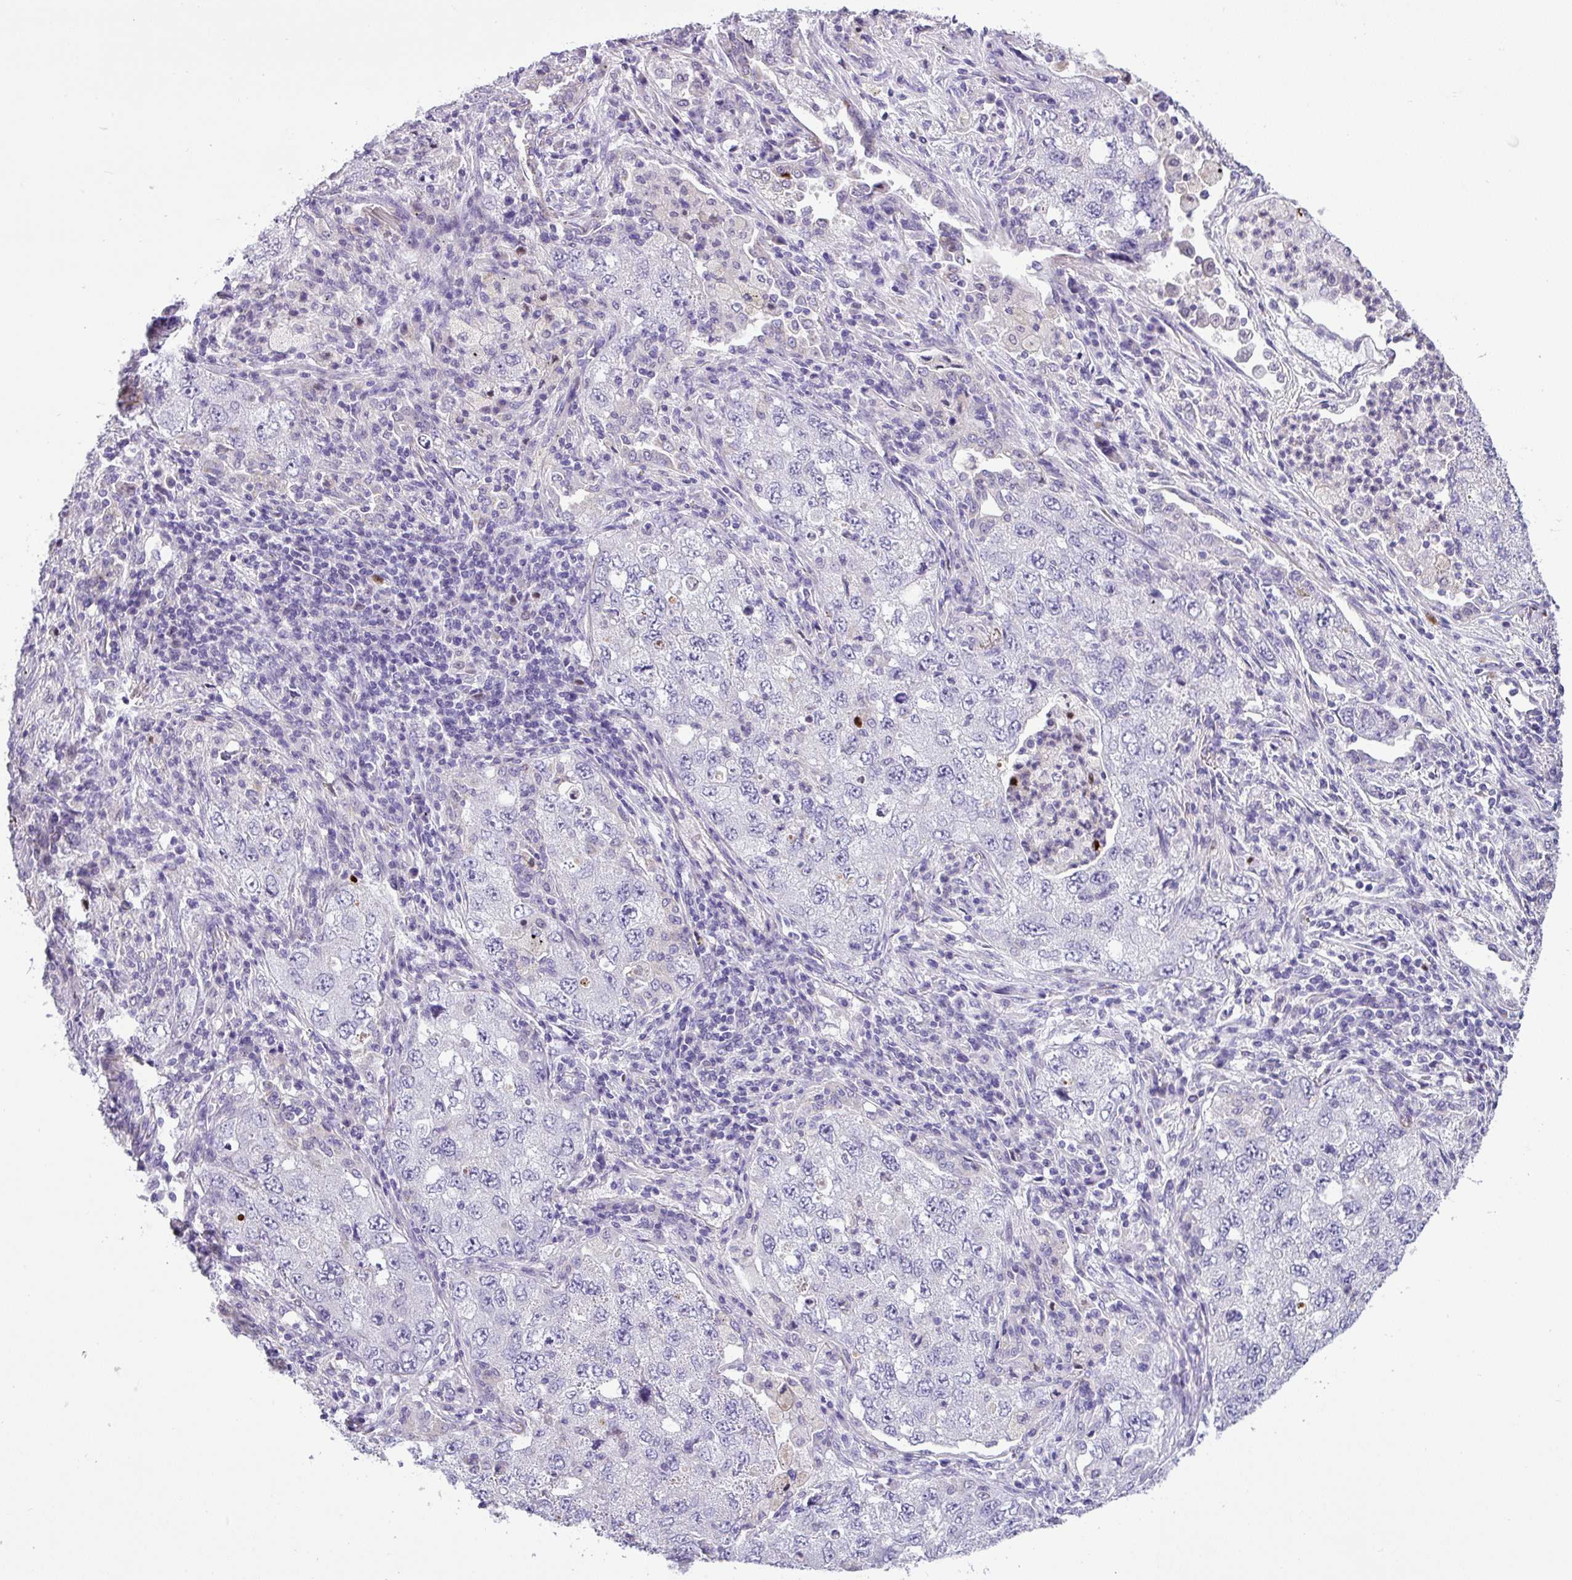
{"staining": {"intensity": "negative", "quantity": "none", "location": "none"}, "tissue": "lung cancer", "cell_type": "Tumor cells", "image_type": "cancer", "snomed": [{"axis": "morphology", "description": "Adenocarcinoma, NOS"}, {"axis": "topography", "description": "Lung"}], "caption": "DAB immunohistochemical staining of lung cancer (adenocarcinoma) reveals no significant expression in tumor cells.", "gene": "HMCN2", "patient": {"sex": "female", "age": 57}}